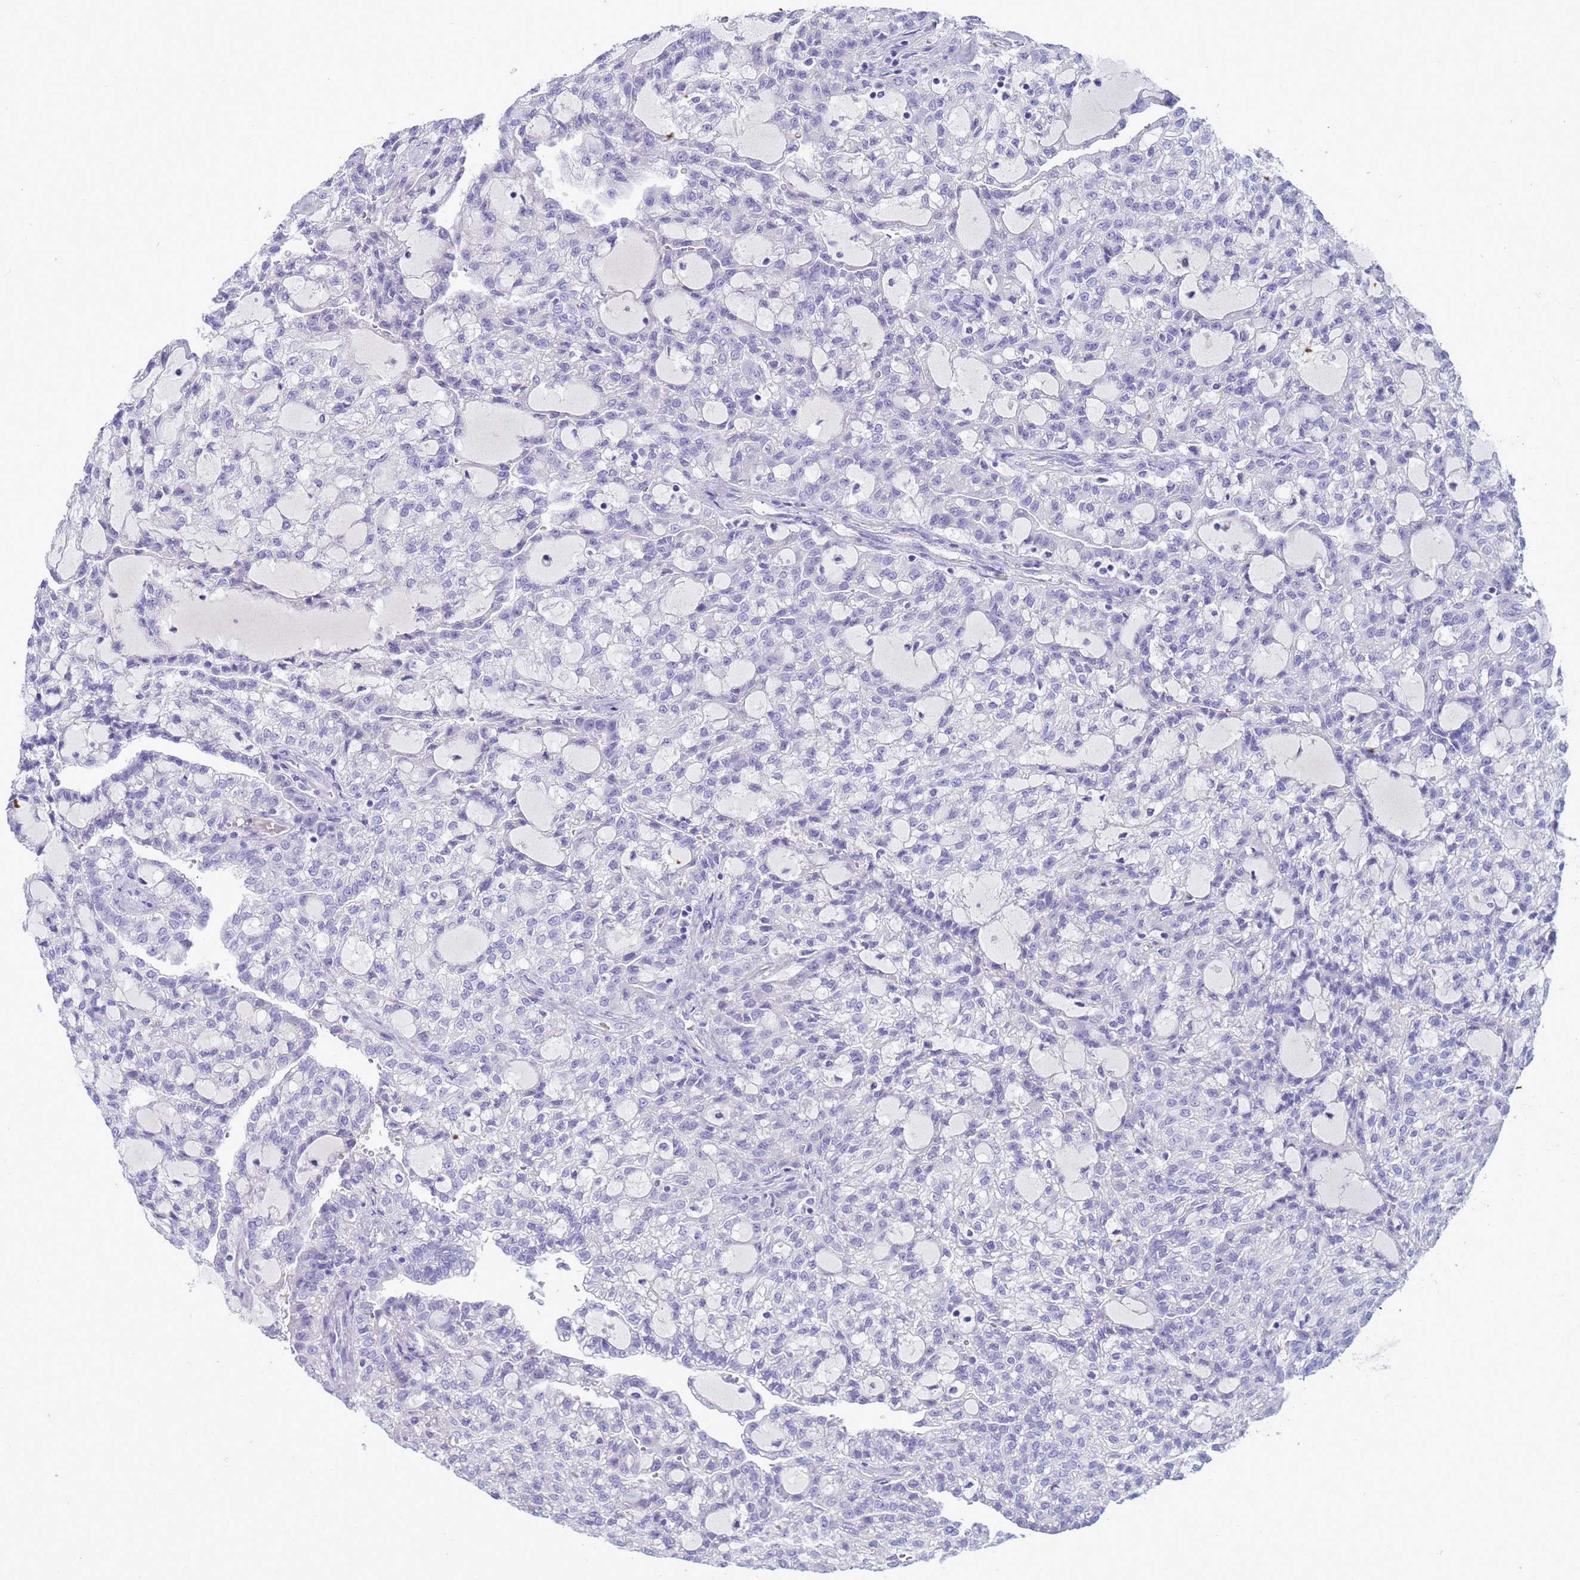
{"staining": {"intensity": "negative", "quantity": "none", "location": "none"}, "tissue": "renal cancer", "cell_type": "Tumor cells", "image_type": "cancer", "snomed": [{"axis": "morphology", "description": "Adenocarcinoma, NOS"}, {"axis": "topography", "description": "Kidney"}], "caption": "Protein analysis of renal cancer exhibits no significant positivity in tumor cells.", "gene": "SYCN", "patient": {"sex": "male", "age": 63}}